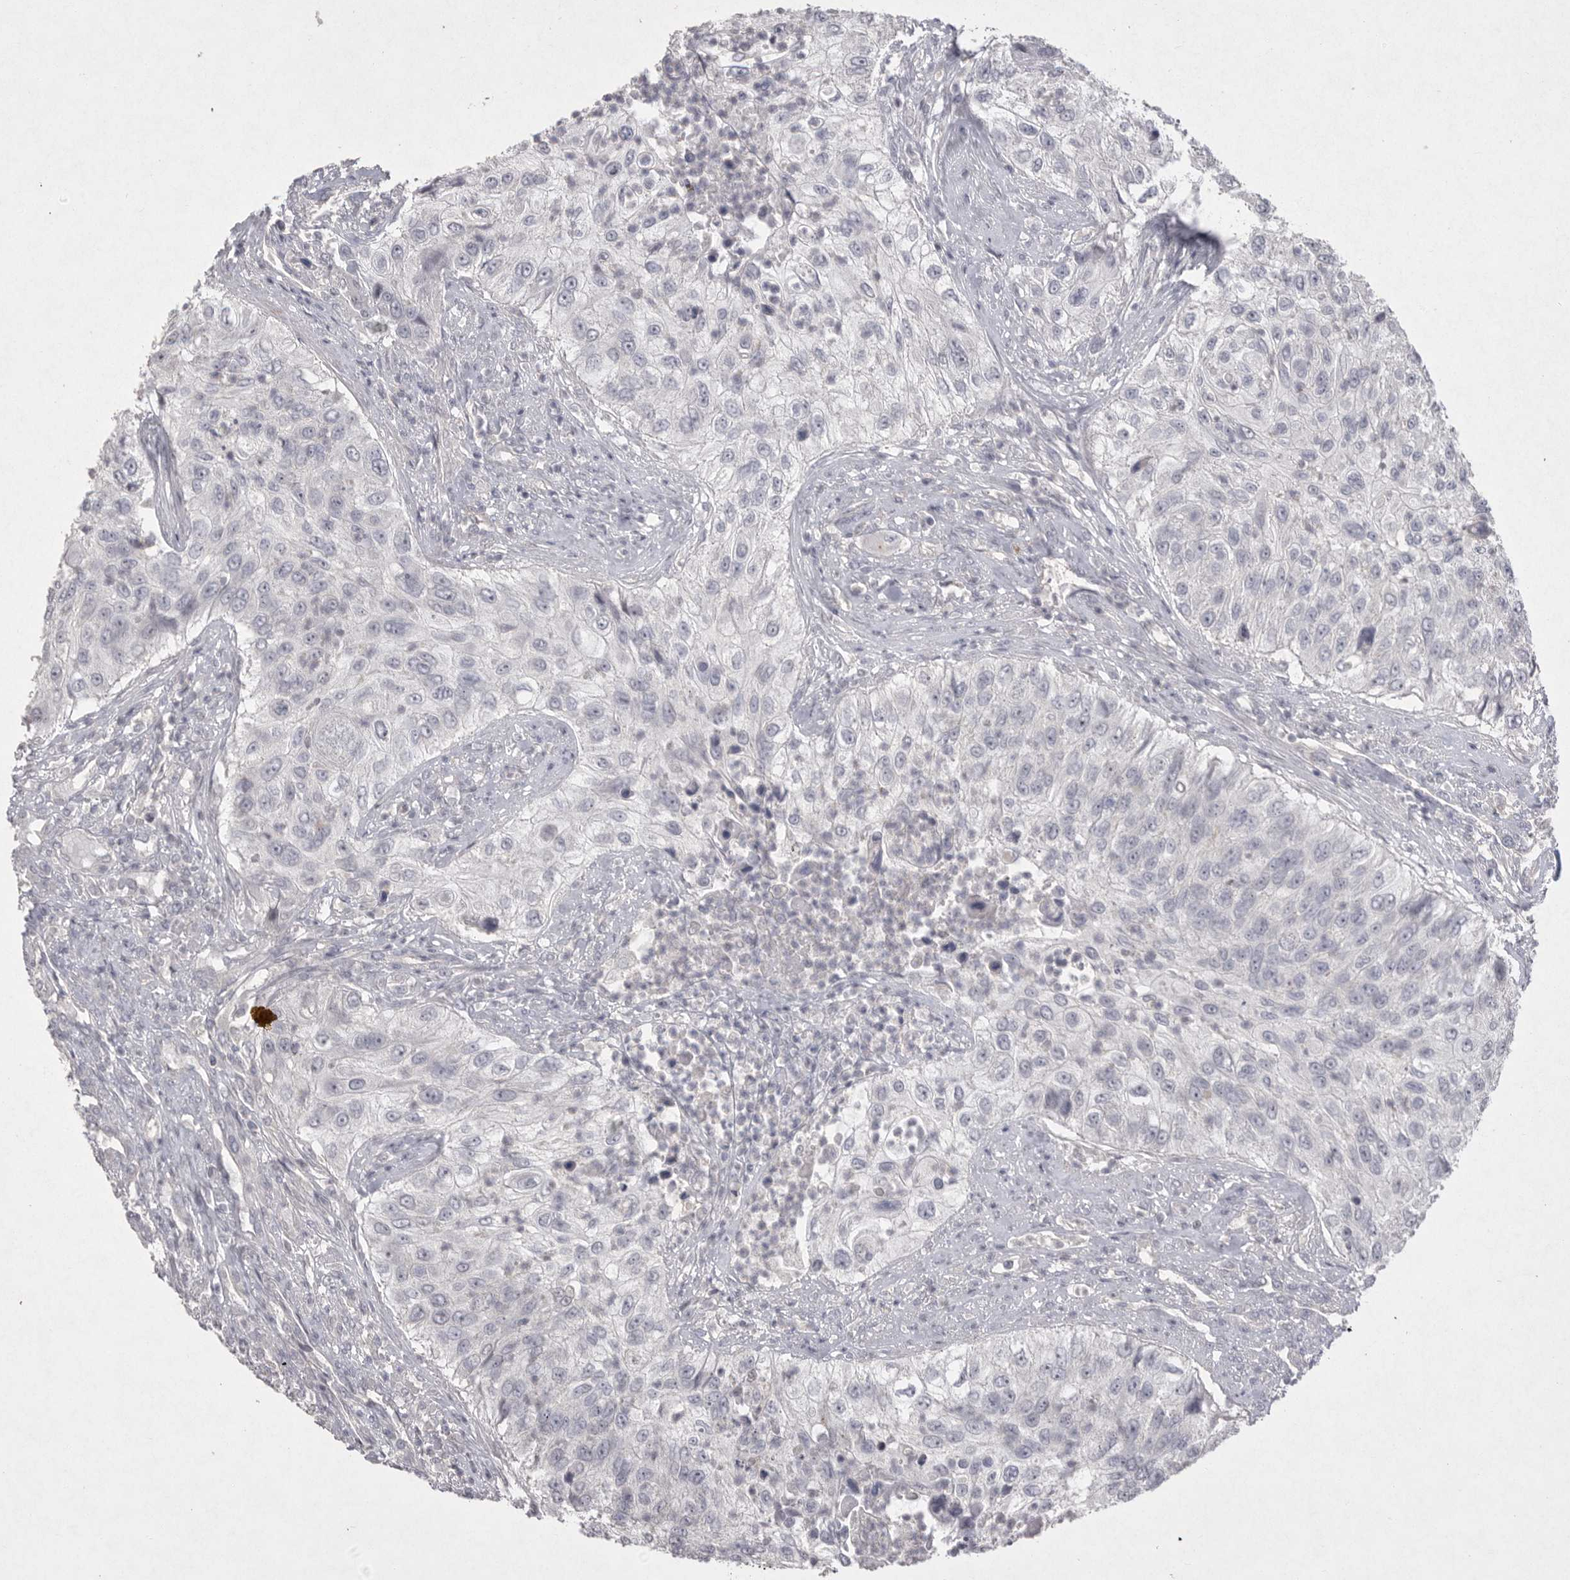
{"staining": {"intensity": "negative", "quantity": "none", "location": "none"}, "tissue": "urothelial cancer", "cell_type": "Tumor cells", "image_type": "cancer", "snomed": [{"axis": "morphology", "description": "Urothelial carcinoma, High grade"}, {"axis": "topography", "description": "Urinary bladder"}], "caption": "Immunohistochemistry (IHC) of human high-grade urothelial carcinoma demonstrates no staining in tumor cells. (Immunohistochemistry, brightfield microscopy, high magnification).", "gene": "VANGL2", "patient": {"sex": "female", "age": 60}}